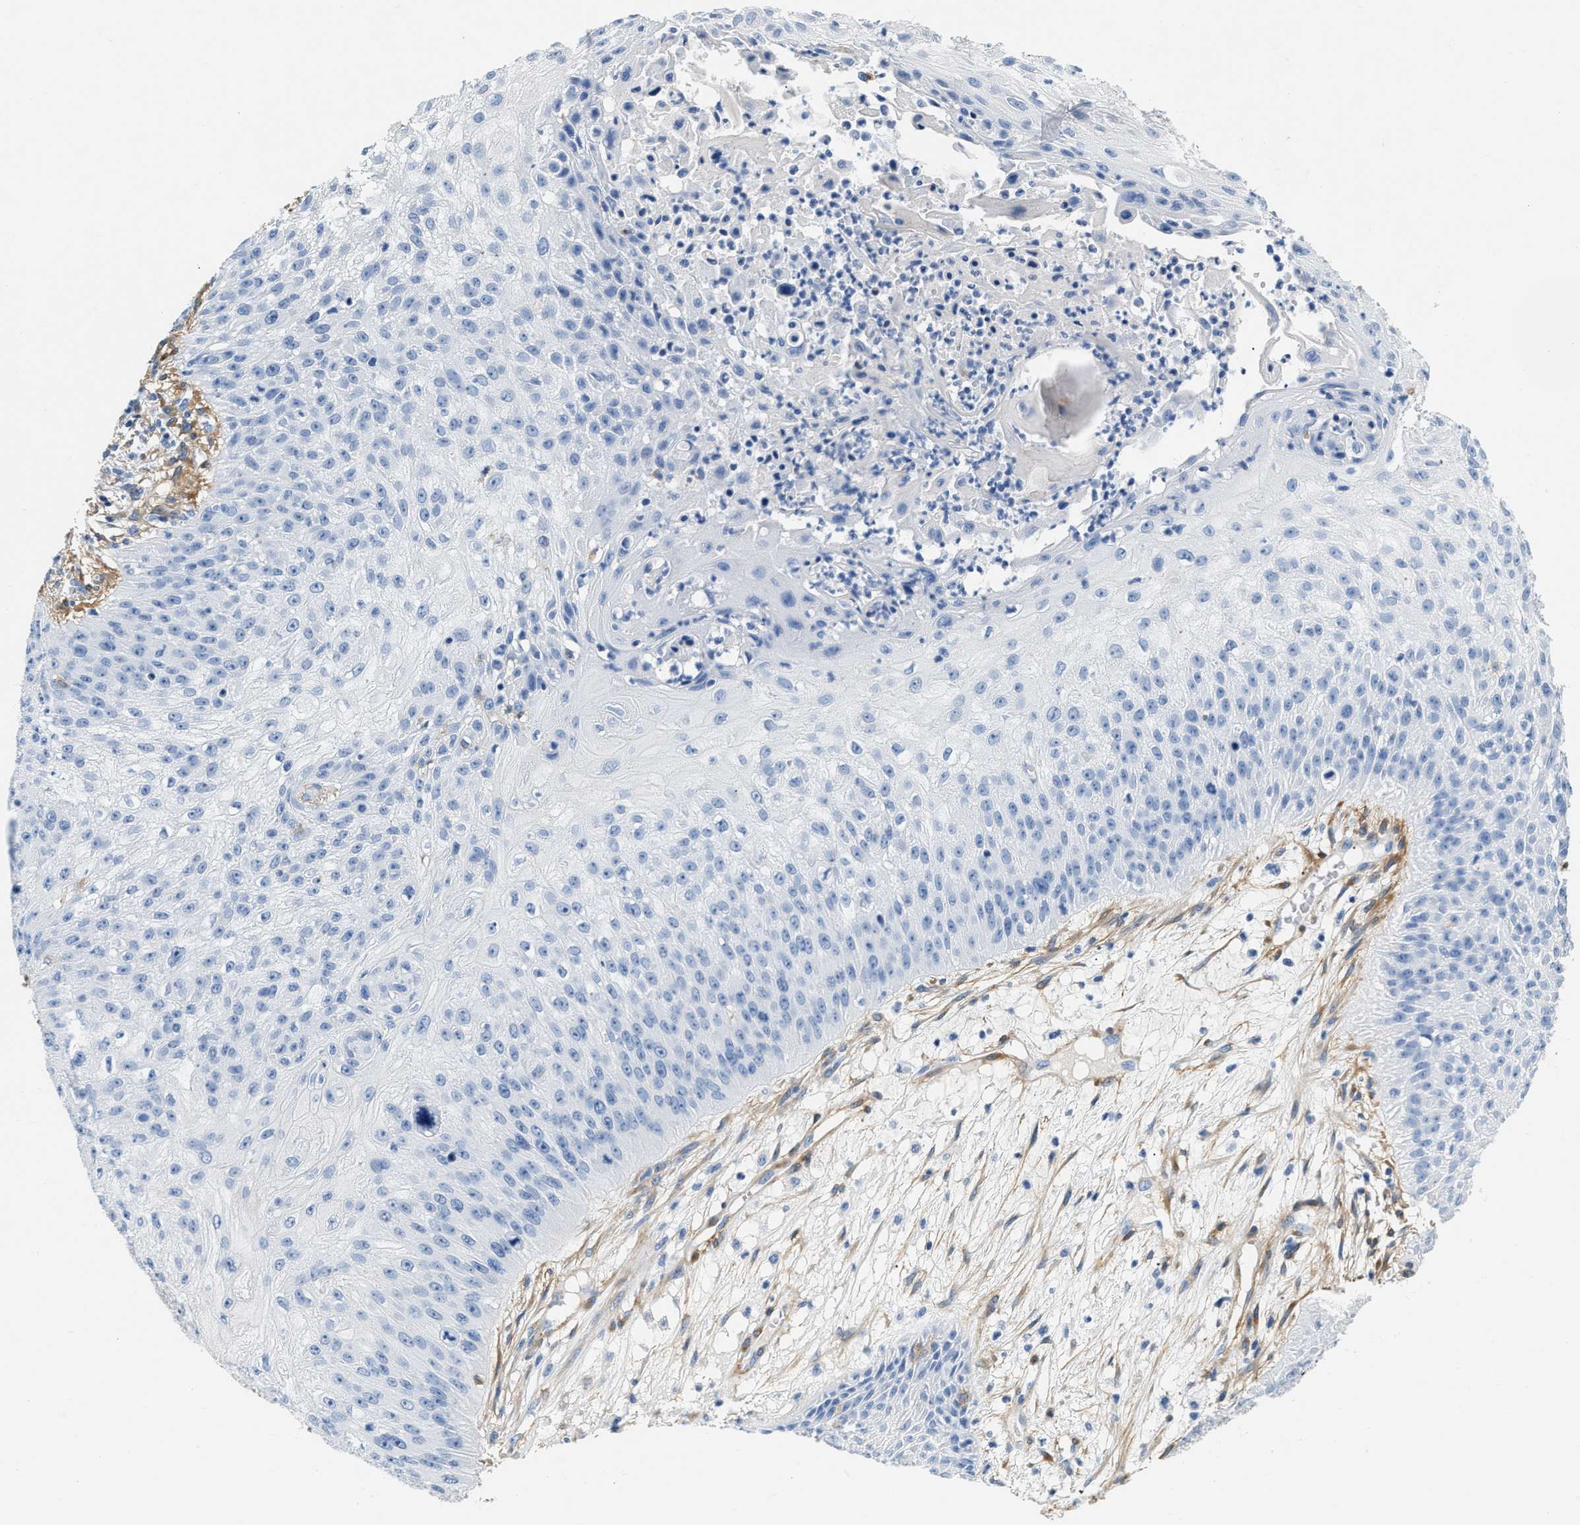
{"staining": {"intensity": "negative", "quantity": "none", "location": "none"}, "tissue": "skin cancer", "cell_type": "Tumor cells", "image_type": "cancer", "snomed": [{"axis": "morphology", "description": "Squamous cell carcinoma, NOS"}, {"axis": "topography", "description": "Skin"}], "caption": "An IHC photomicrograph of squamous cell carcinoma (skin) is shown. There is no staining in tumor cells of squamous cell carcinoma (skin).", "gene": "PDGFRB", "patient": {"sex": "female", "age": 80}}